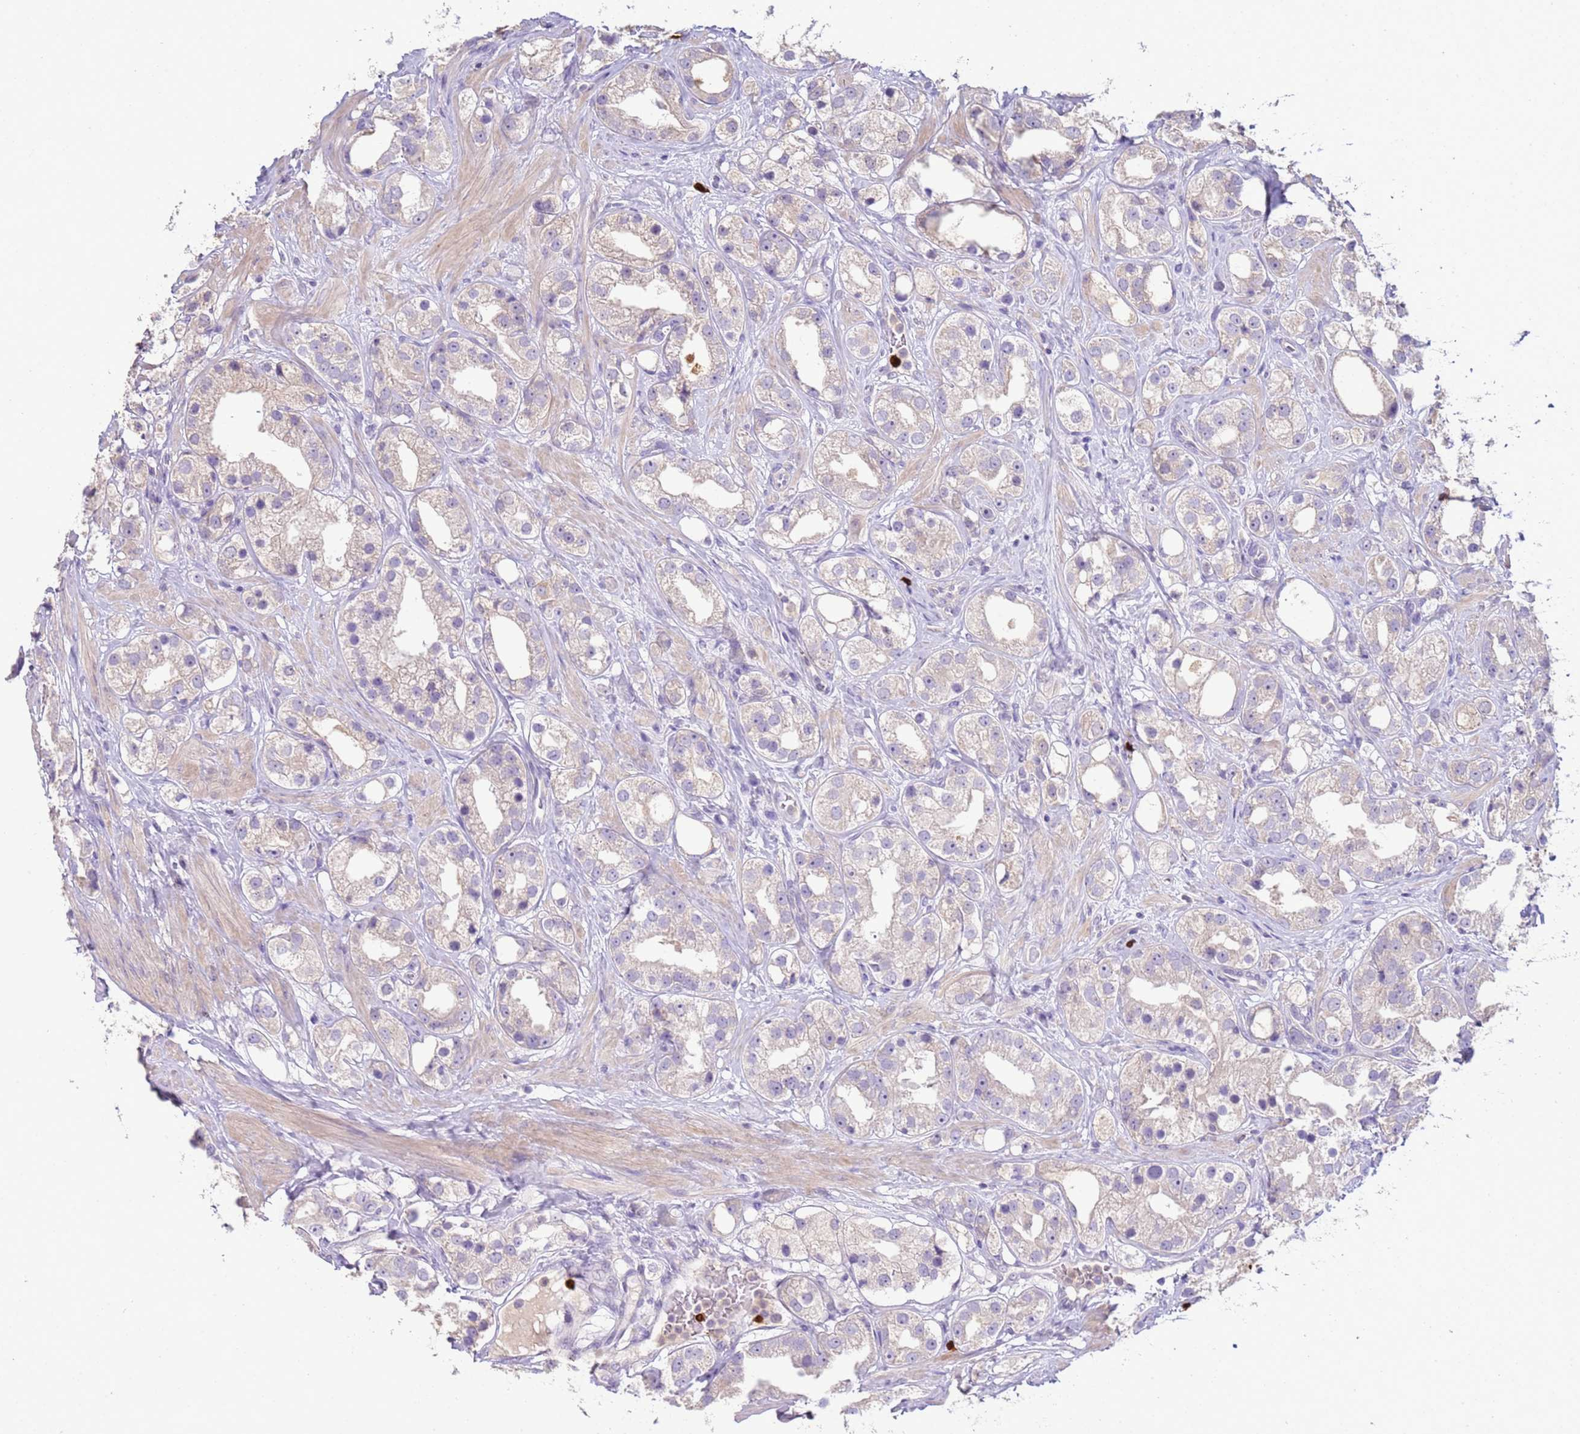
{"staining": {"intensity": "weak", "quantity": "<25%", "location": "cytoplasmic/membranous"}, "tissue": "prostate cancer", "cell_type": "Tumor cells", "image_type": "cancer", "snomed": [{"axis": "morphology", "description": "Adenocarcinoma, NOS"}, {"axis": "topography", "description": "Prostate"}], "caption": "Histopathology image shows no significant protein expression in tumor cells of adenocarcinoma (prostate).", "gene": "IL2RG", "patient": {"sex": "male", "age": 79}}